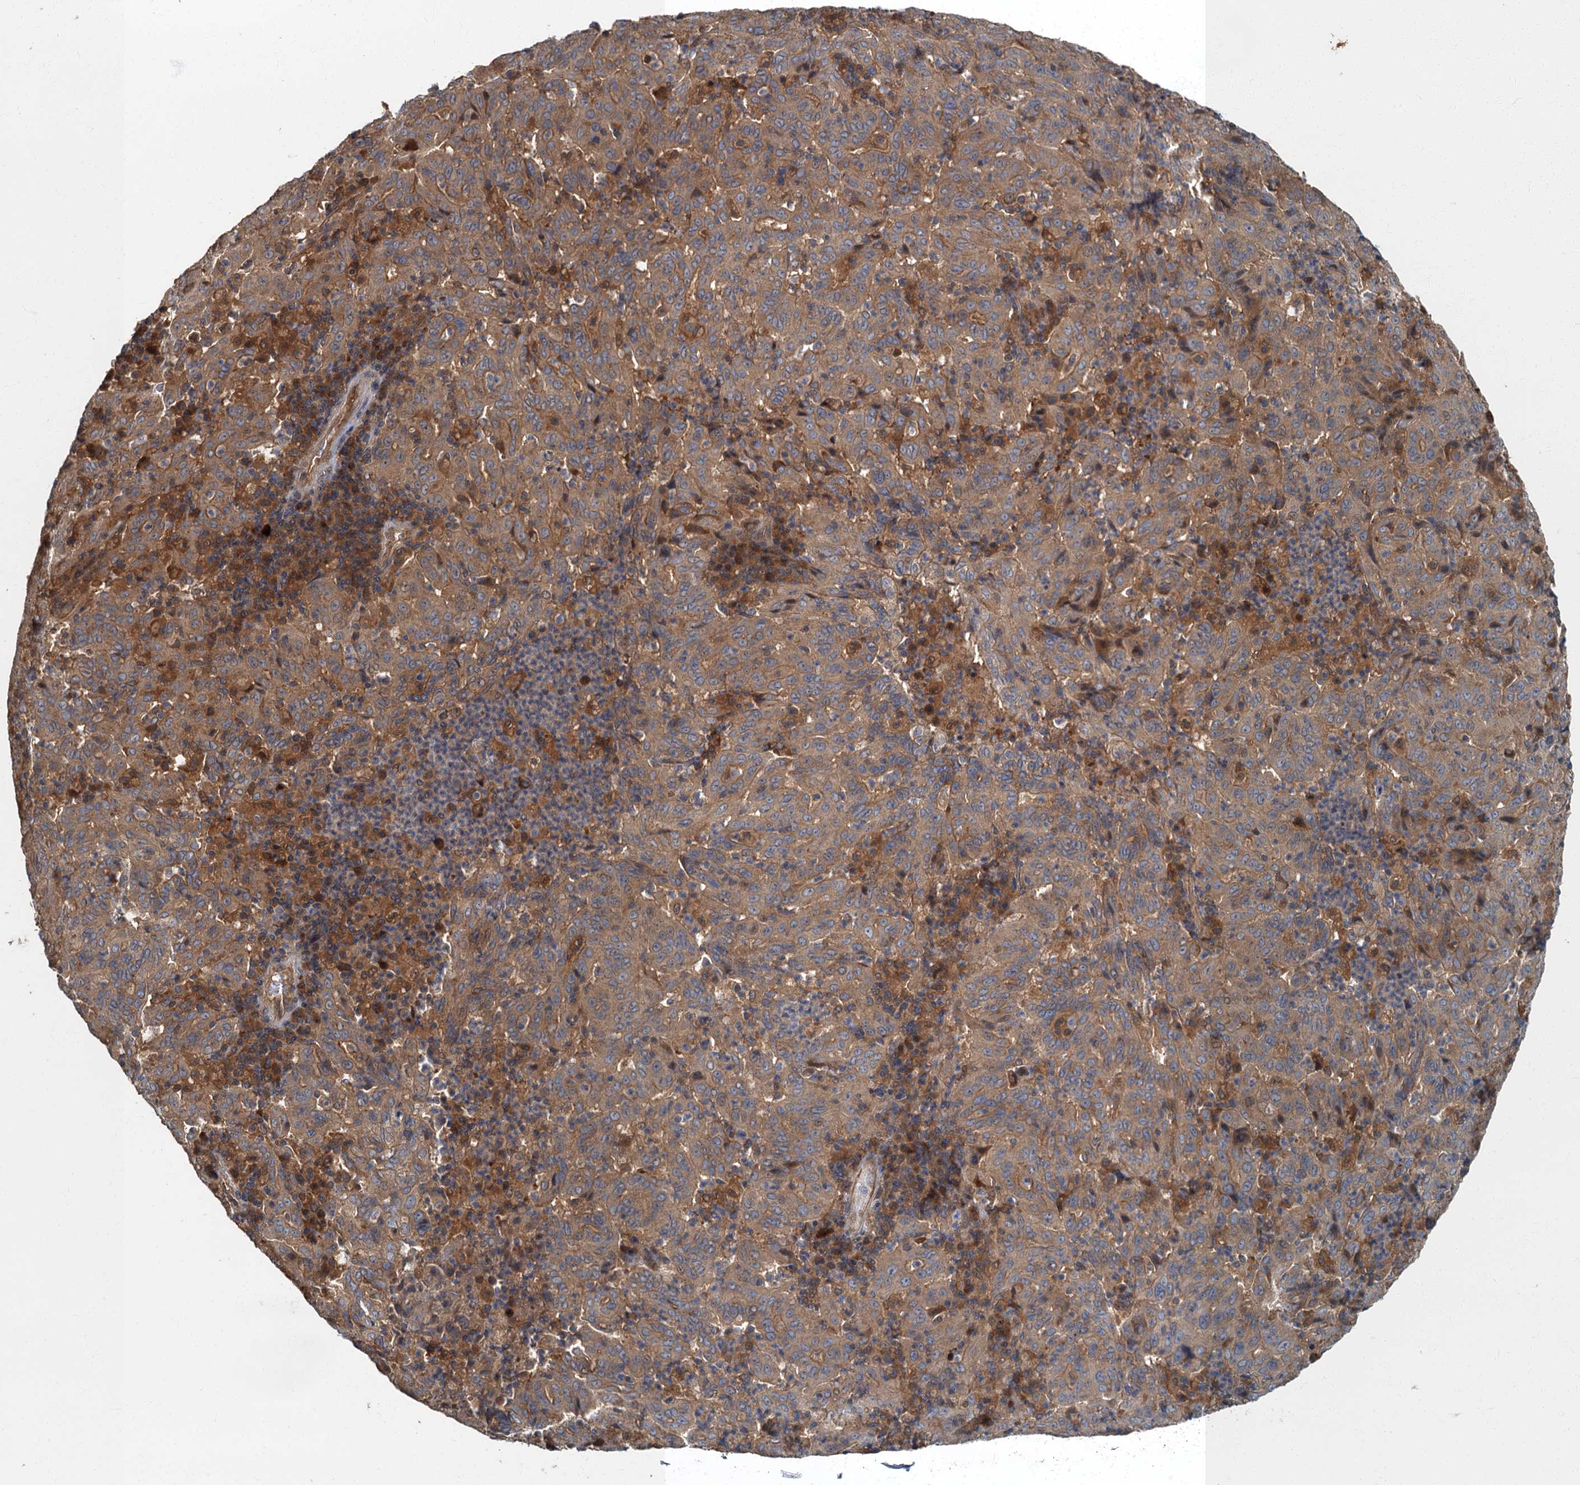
{"staining": {"intensity": "moderate", "quantity": ">75%", "location": "cytoplasmic/membranous"}, "tissue": "pancreatic cancer", "cell_type": "Tumor cells", "image_type": "cancer", "snomed": [{"axis": "morphology", "description": "Adenocarcinoma, NOS"}, {"axis": "topography", "description": "Pancreas"}], "caption": "Moderate cytoplasmic/membranous protein staining is identified in about >75% of tumor cells in pancreatic cancer.", "gene": "TBCK", "patient": {"sex": "male", "age": 63}}